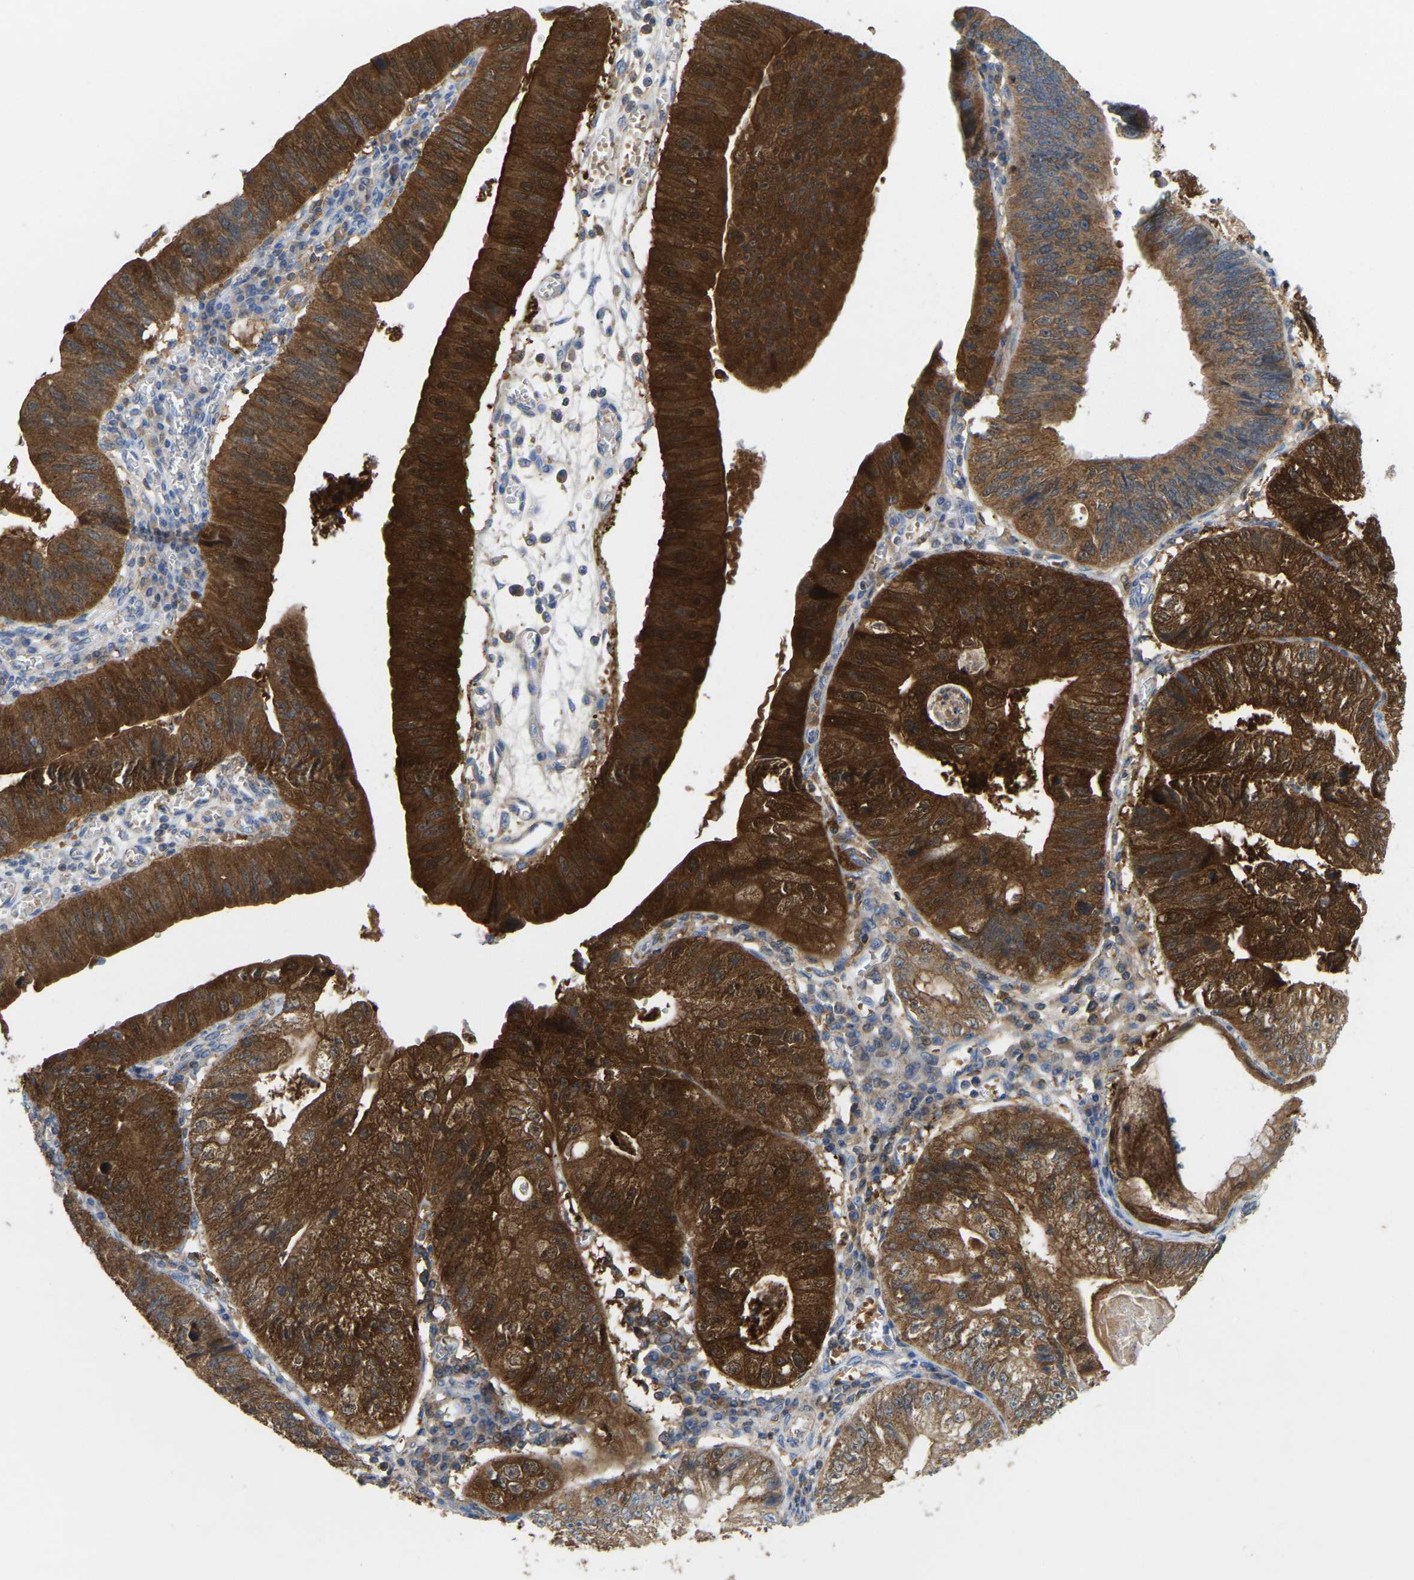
{"staining": {"intensity": "strong", "quantity": ">75%", "location": "cytoplasmic/membranous"}, "tissue": "stomach cancer", "cell_type": "Tumor cells", "image_type": "cancer", "snomed": [{"axis": "morphology", "description": "Adenocarcinoma, NOS"}, {"axis": "topography", "description": "Stomach"}], "caption": "Stomach cancer (adenocarcinoma) was stained to show a protein in brown. There is high levels of strong cytoplasmic/membranous positivity in approximately >75% of tumor cells. (Brightfield microscopy of DAB IHC at high magnification).", "gene": "SERPINB5", "patient": {"sex": "male", "age": 59}}